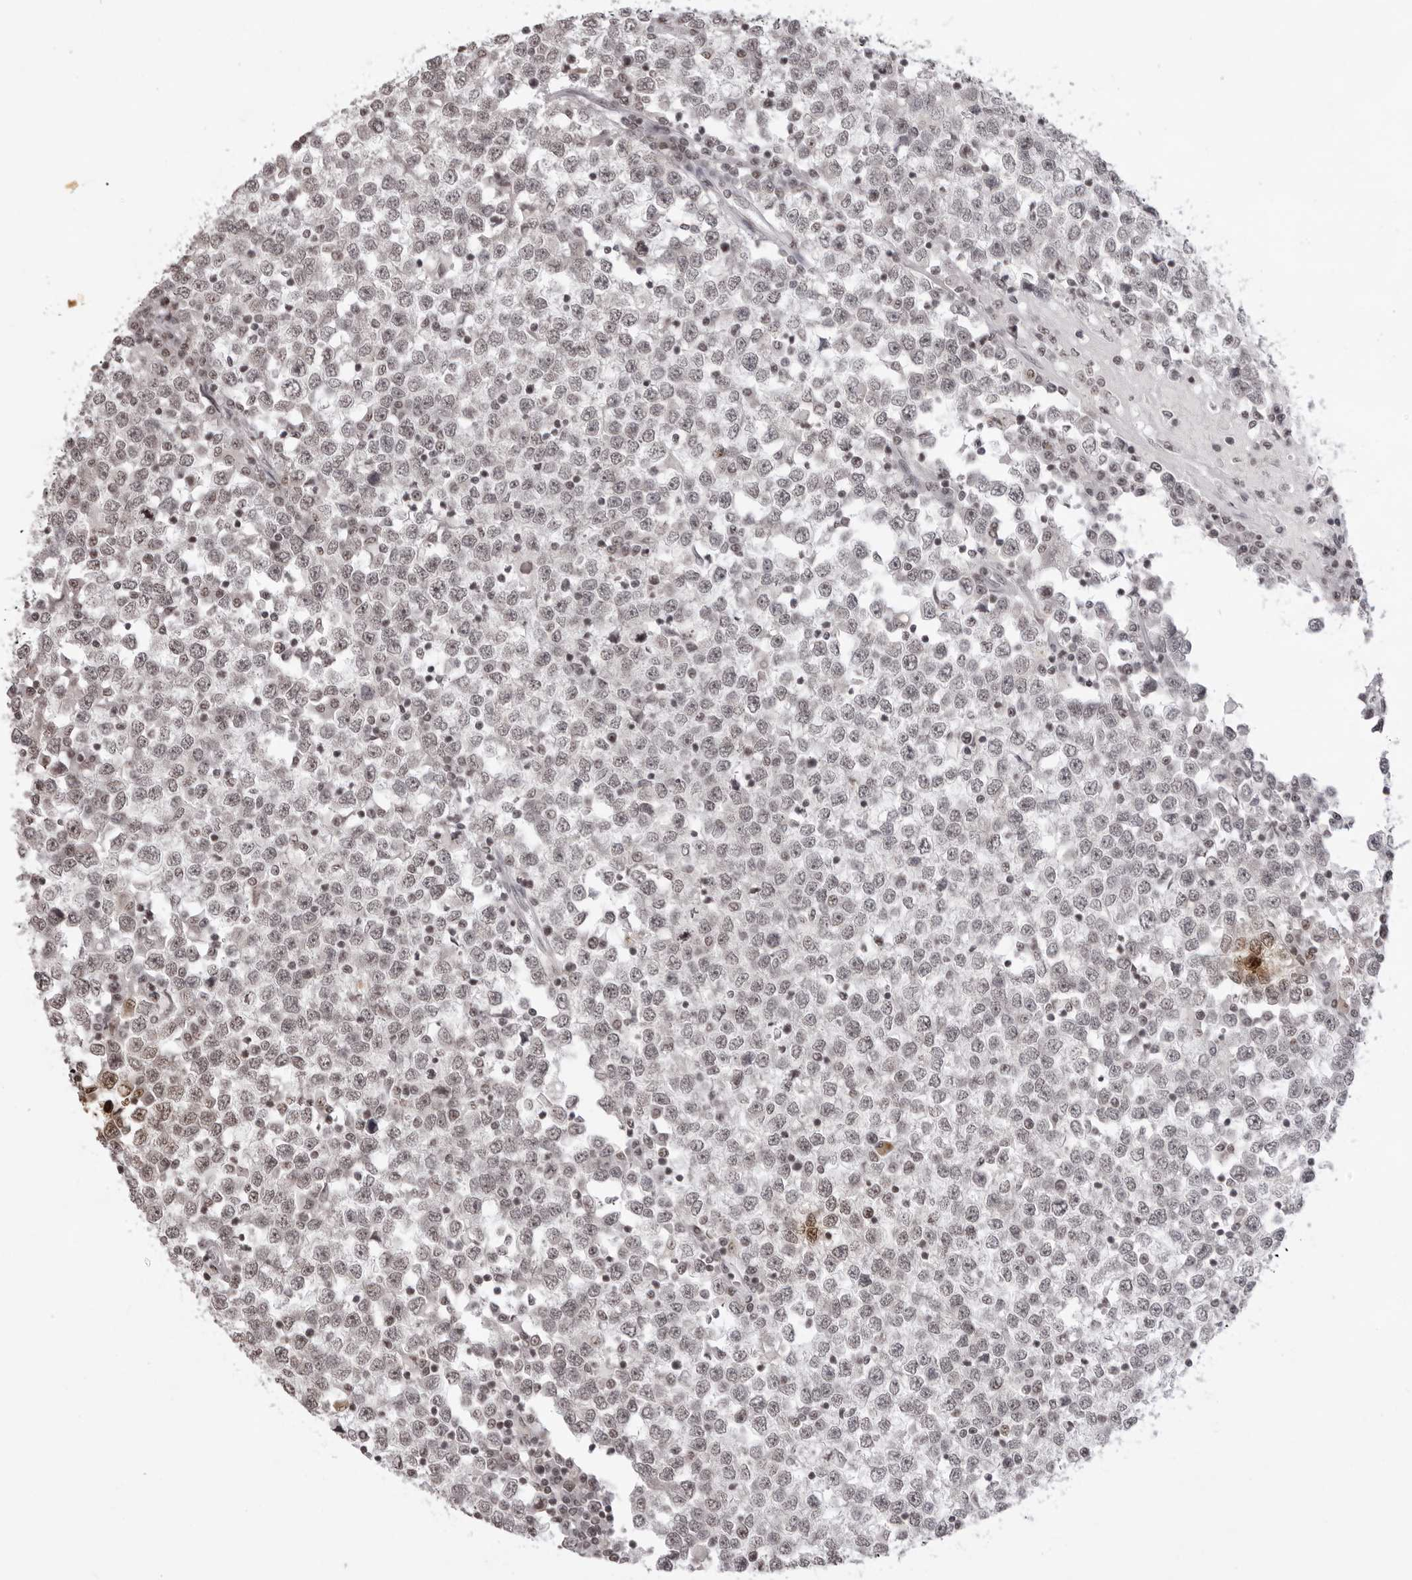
{"staining": {"intensity": "weak", "quantity": "25%-75%", "location": "nuclear"}, "tissue": "testis cancer", "cell_type": "Tumor cells", "image_type": "cancer", "snomed": [{"axis": "morphology", "description": "Seminoma, NOS"}, {"axis": "topography", "description": "Testis"}], "caption": "Testis cancer stained with a protein marker exhibits weak staining in tumor cells.", "gene": "NTM", "patient": {"sex": "male", "age": 65}}